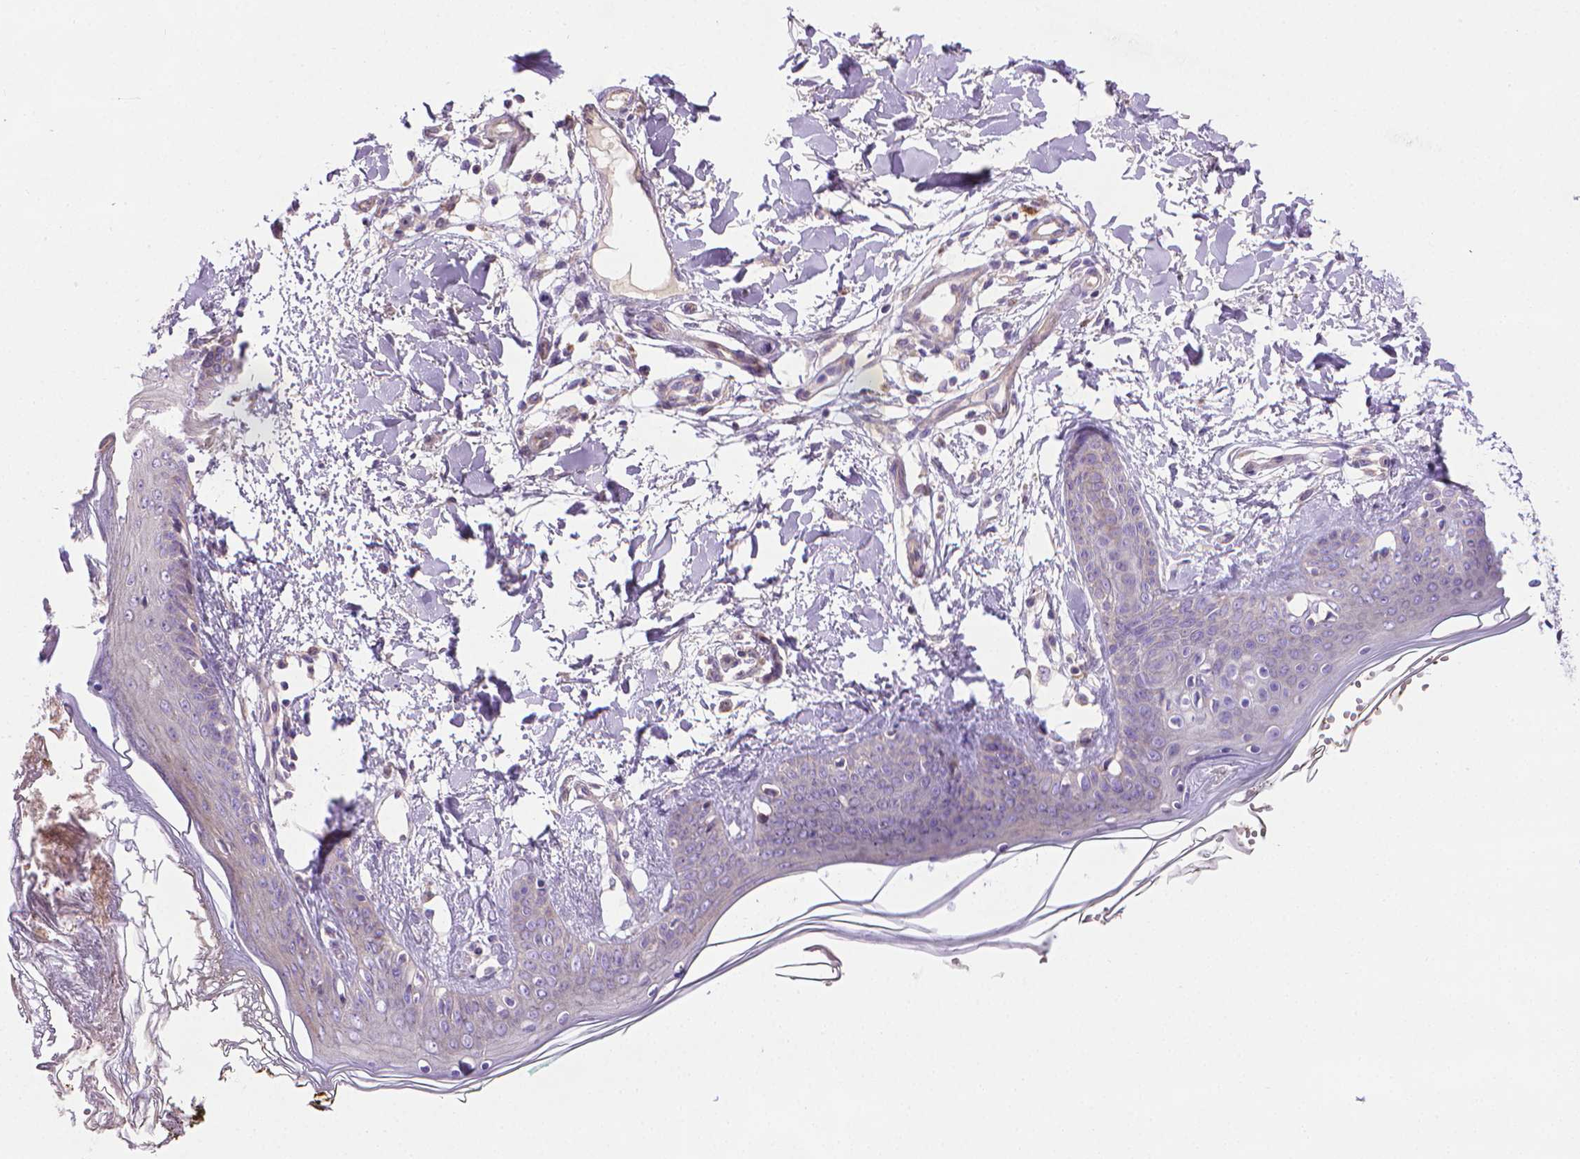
{"staining": {"intensity": "negative", "quantity": "none", "location": "none"}, "tissue": "skin", "cell_type": "Fibroblasts", "image_type": "normal", "snomed": [{"axis": "morphology", "description": "Normal tissue, NOS"}, {"axis": "topography", "description": "Skin"}], "caption": "This micrograph is of unremarkable skin stained with IHC to label a protein in brown with the nuclei are counter-stained blue. There is no expression in fibroblasts. (DAB (3,3'-diaminobenzidine) immunohistochemistry visualized using brightfield microscopy, high magnification).", "gene": "SLC51B", "patient": {"sex": "female", "age": 34}}